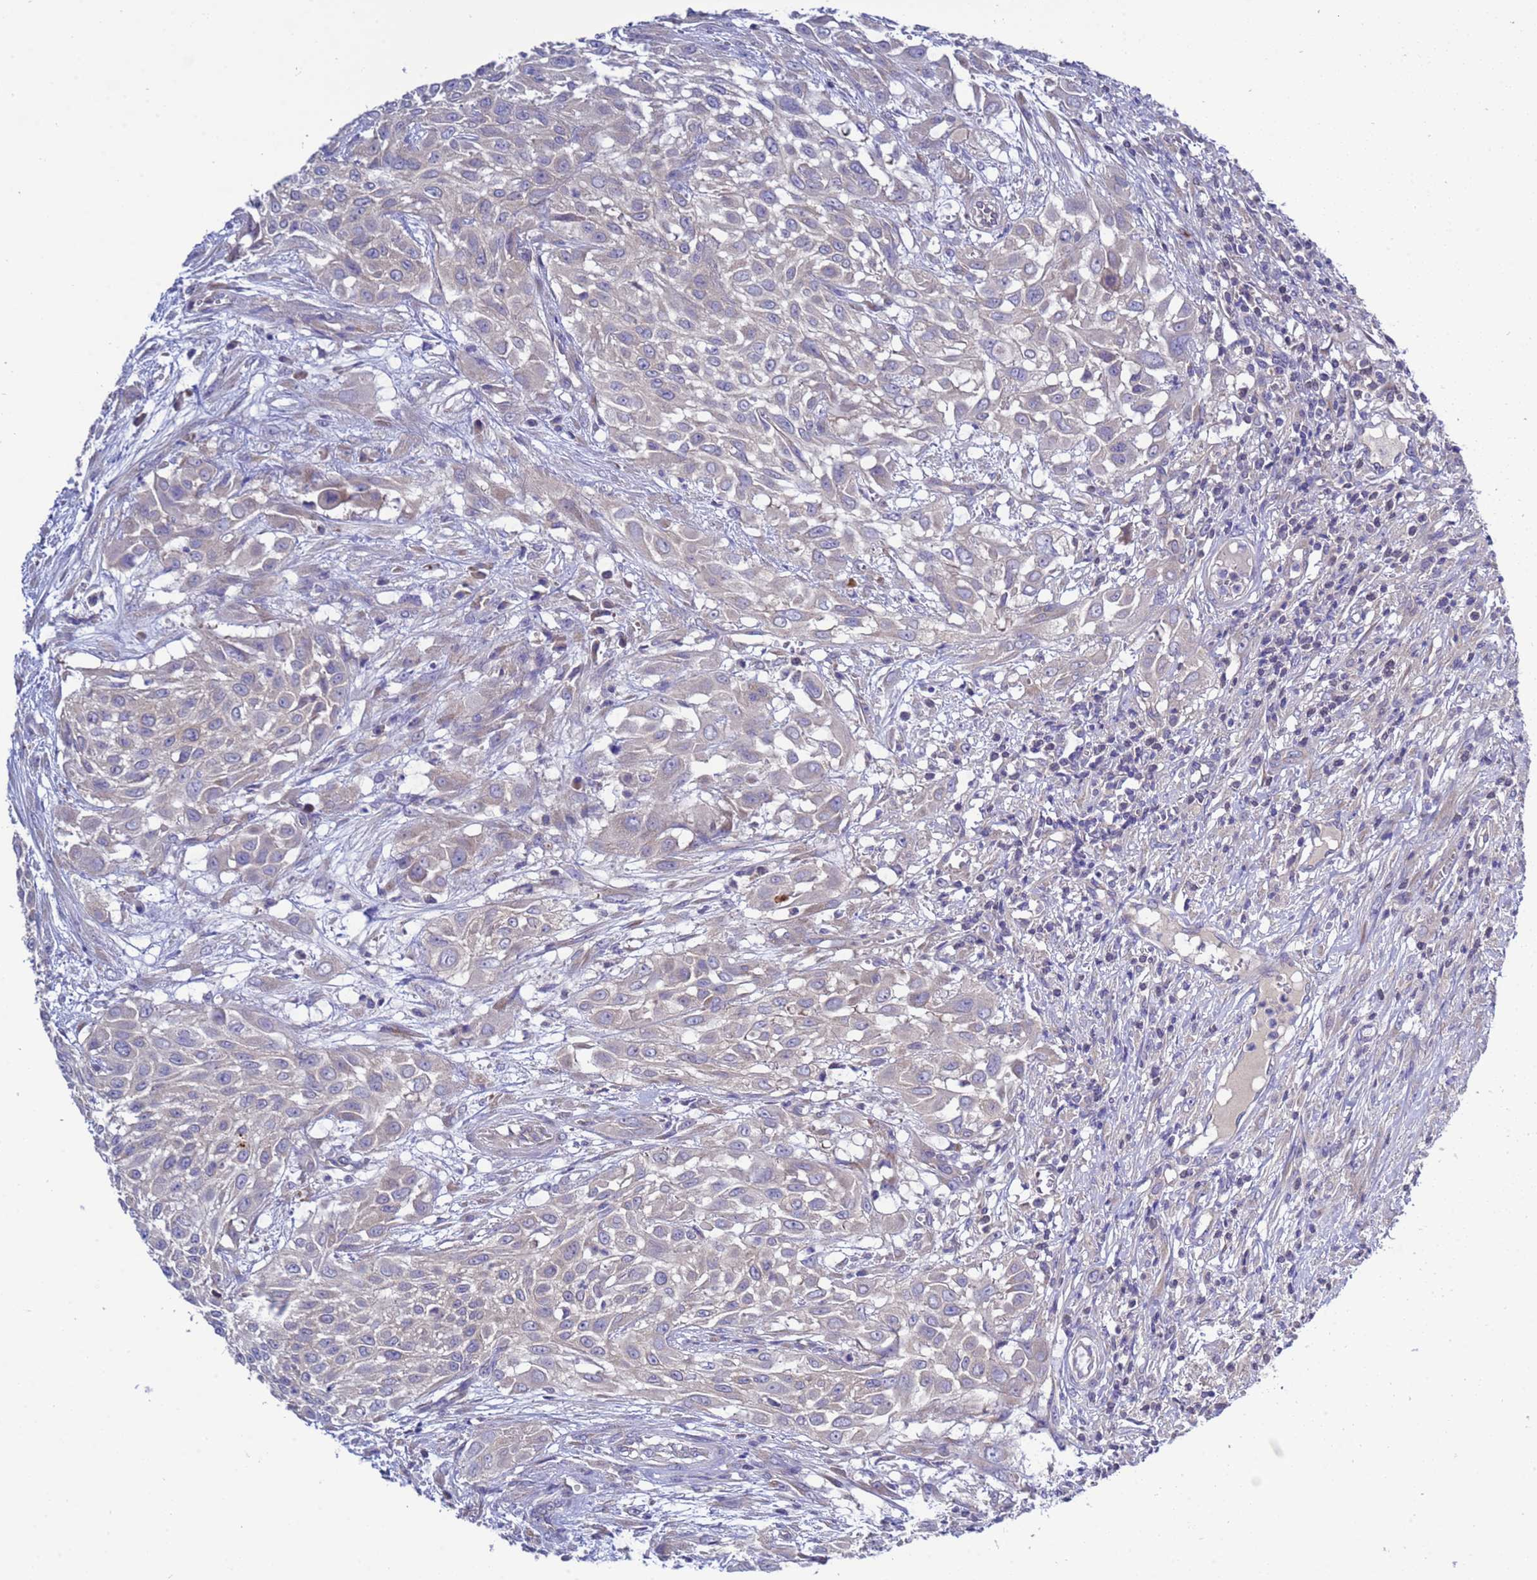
{"staining": {"intensity": "negative", "quantity": "none", "location": "none"}, "tissue": "urothelial cancer", "cell_type": "Tumor cells", "image_type": "cancer", "snomed": [{"axis": "morphology", "description": "Urothelial carcinoma, High grade"}, {"axis": "topography", "description": "Urinary bladder"}], "caption": "Tumor cells show no significant positivity in urothelial cancer.", "gene": "RC3H2", "patient": {"sex": "male", "age": 57}}